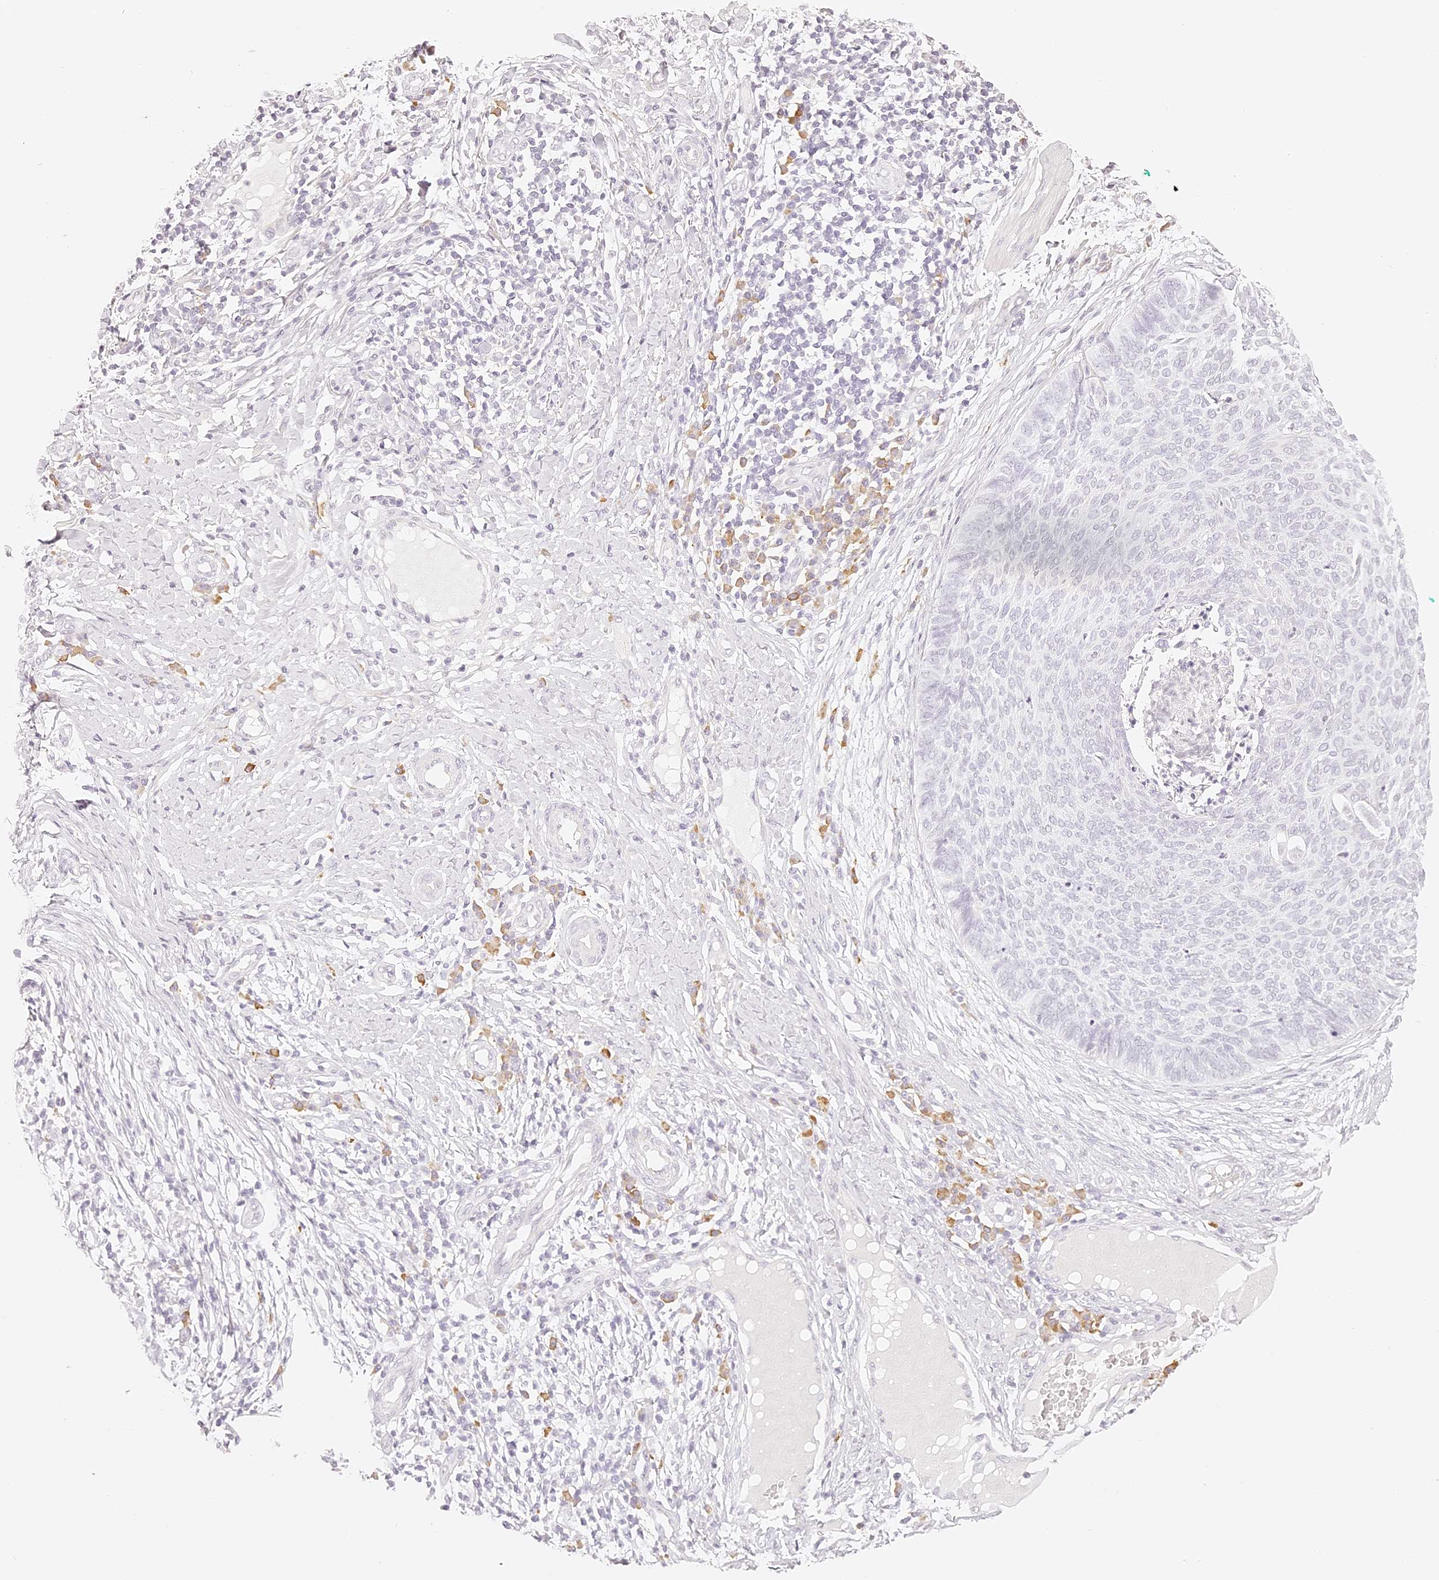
{"staining": {"intensity": "negative", "quantity": "none", "location": "none"}, "tissue": "skin cancer", "cell_type": "Tumor cells", "image_type": "cancer", "snomed": [{"axis": "morphology", "description": "Normal tissue, NOS"}, {"axis": "morphology", "description": "Basal cell carcinoma"}, {"axis": "topography", "description": "Skin"}], "caption": "This is an IHC photomicrograph of human skin cancer. There is no expression in tumor cells.", "gene": "TRIM45", "patient": {"sex": "male", "age": 50}}